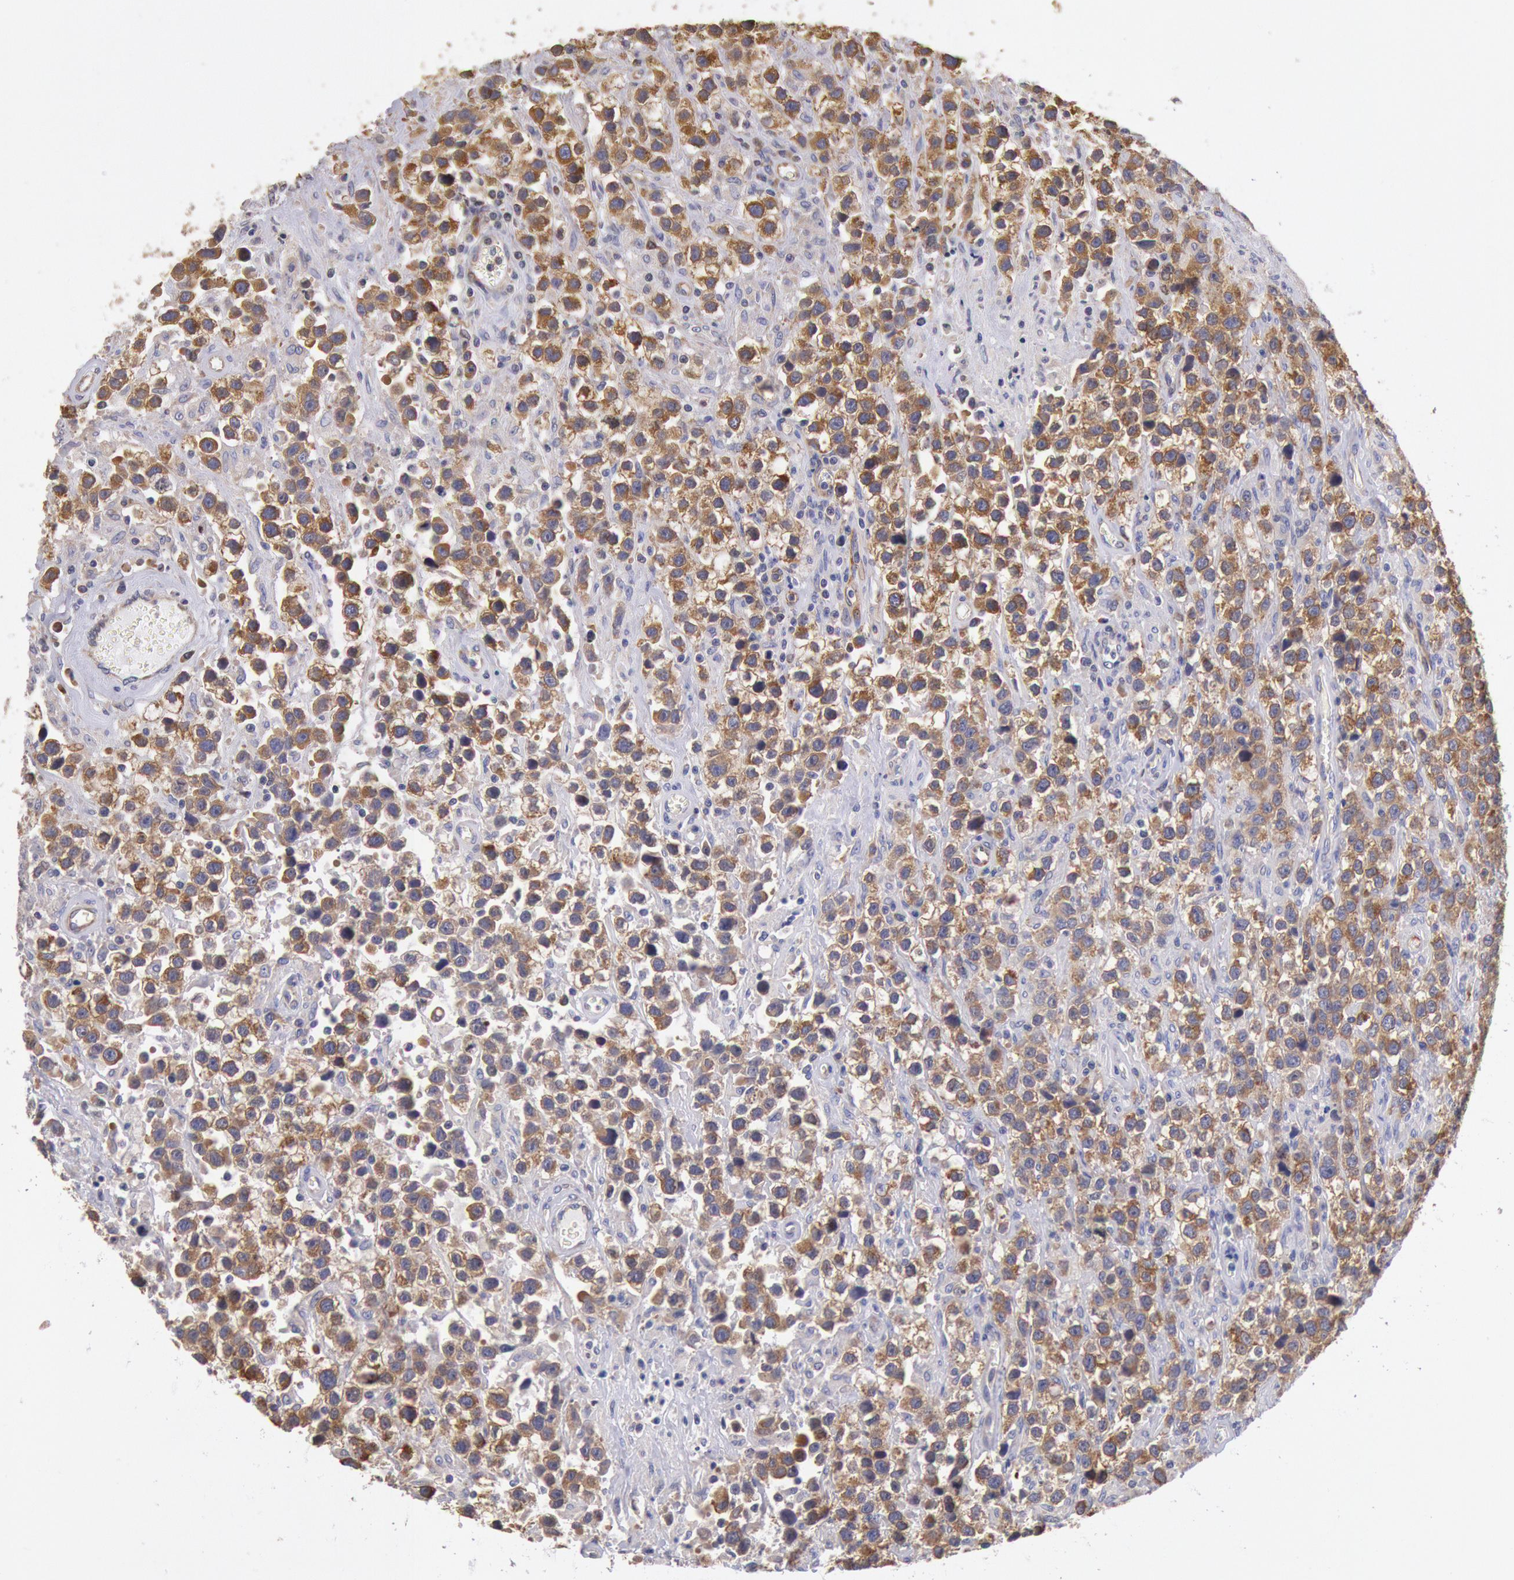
{"staining": {"intensity": "moderate", "quantity": ">75%", "location": "cytoplasmic/membranous"}, "tissue": "testis cancer", "cell_type": "Tumor cells", "image_type": "cancer", "snomed": [{"axis": "morphology", "description": "Seminoma, NOS"}, {"axis": "topography", "description": "Testis"}], "caption": "IHC staining of testis cancer (seminoma), which shows medium levels of moderate cytoplasmic/membranous staining in about >75% of tumor cells indicating moderate cytoplasmic/membranous protein expression. The staining was performed using DAB (3,3'-diaminobenzidine) (brown) for protein detection and nuclei were counterstained in hematoxylin (blue).", "gene": "DRG1", "patient": {"sex": "male", "age": 43}}